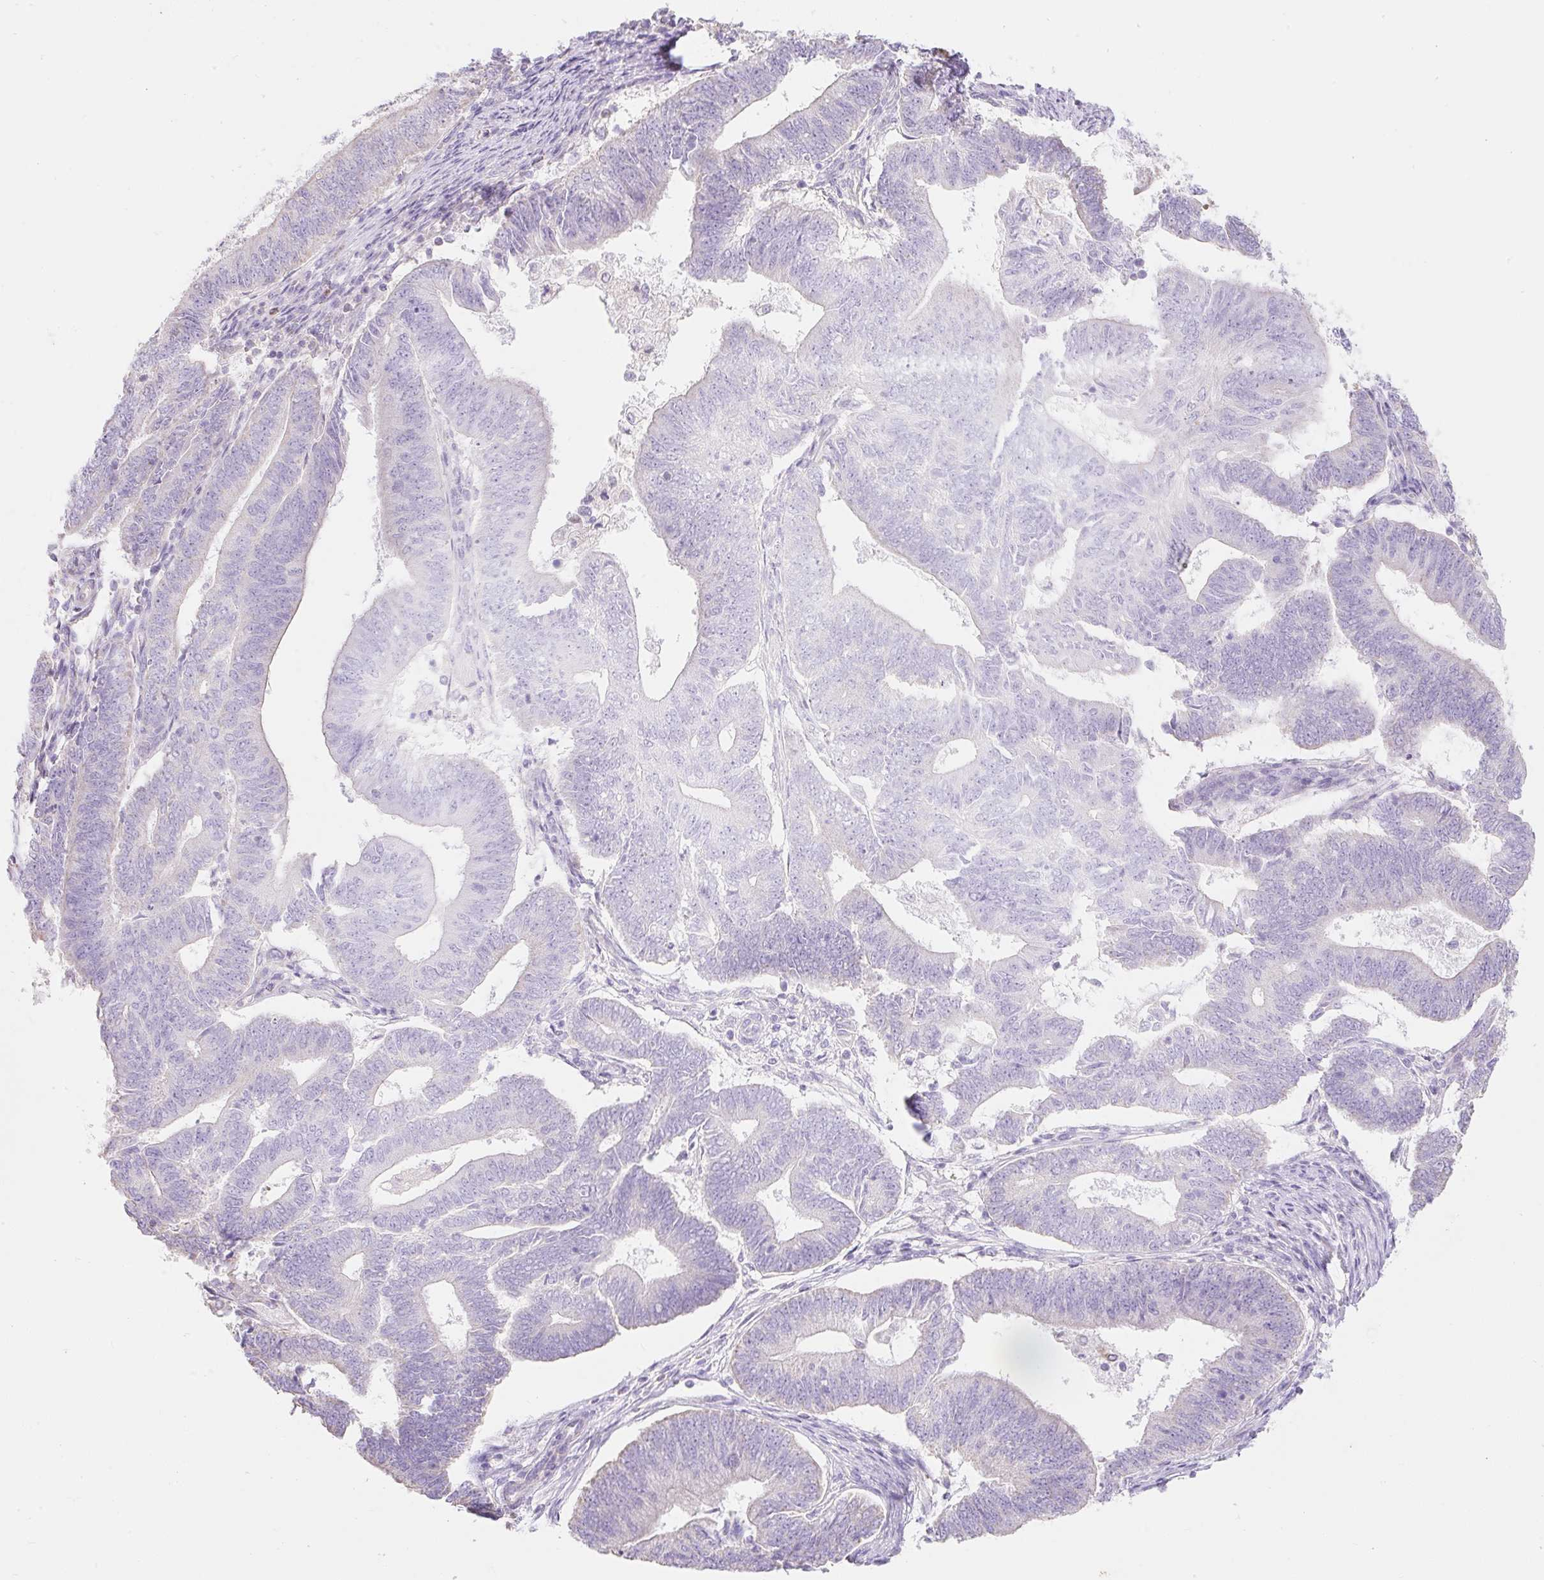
{"staining": {"intensity": "negative", "quantity": "none", "location": "none"}, "tissue": "endometrial cancer", "cell_type": "Tumor cells", "image_type": "cancer", "snomed": [{"axis": "morphology", "description": "Adenocarcinoma, NOS"}, {"axis": "topography", "description": "Endometrium"}], "caption": "Tumor cells are negative for protein expression in human endometrial cancer.", "gene": "DHX35", "patient": {"sex": "female", "age": 70}}